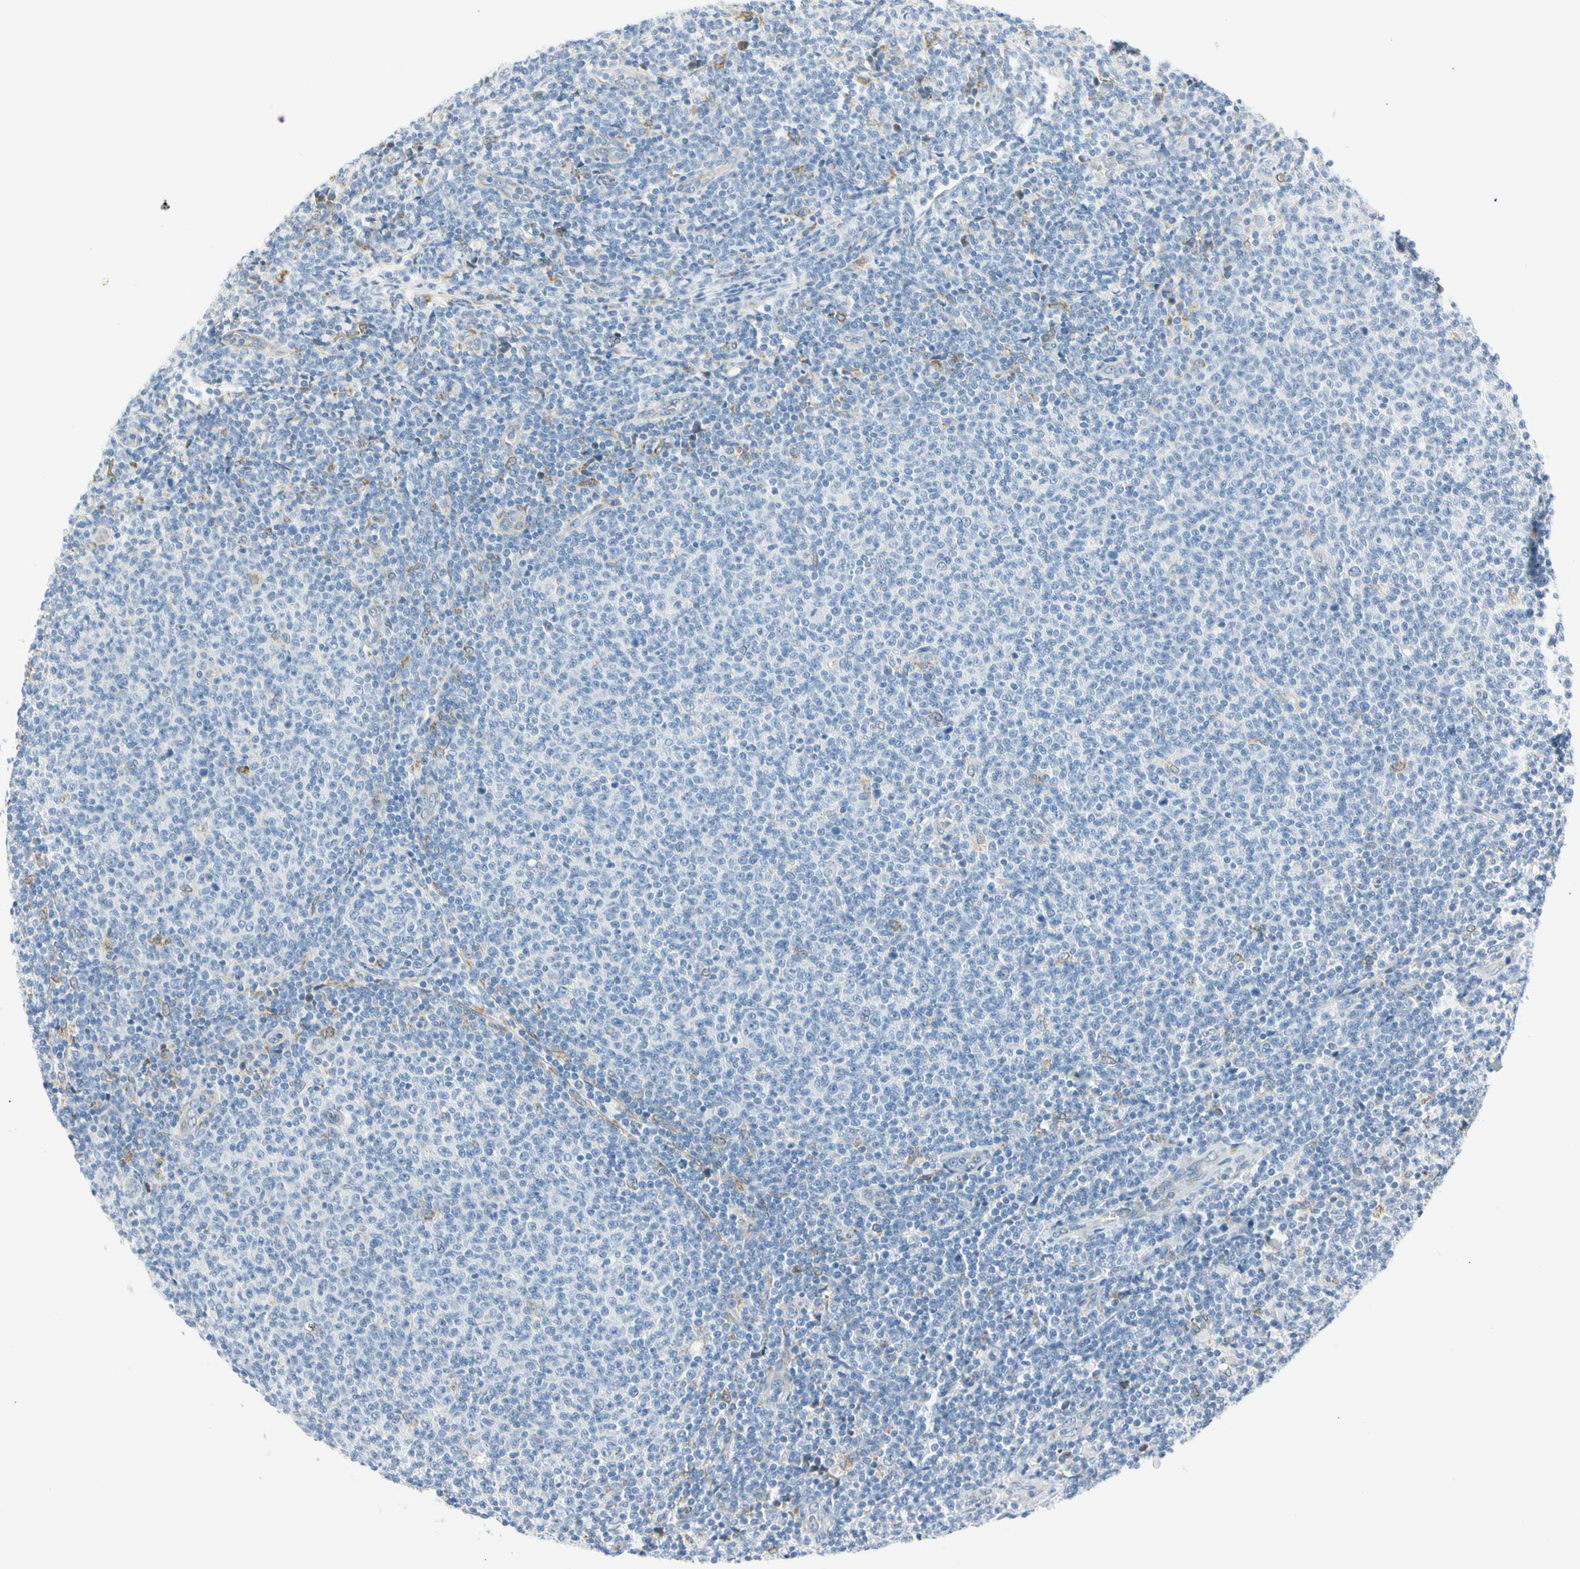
{"staining": {"intensity": "negative", "quantity": "none", "location": "none"}, "tissue": "lymphoma", "cell_type": "Tumor cells", "image_type": "cancer", "snomed": [{"axis": "morphology", "description": "Malignant lymphoma, non-Hodgkin's type, Low grade"}, {"axis": "topography", "description": "Lymph node"}], "caption": "High power microscopy photomicrograph of an immunohistochemistry histopathology image of low-grade malignant lymphoma, non-Hodgkin's type, revealing no significant staining in tumor cells.", "gene": "TNFSF11", "patient": {"sex": "male", "age": 66}}